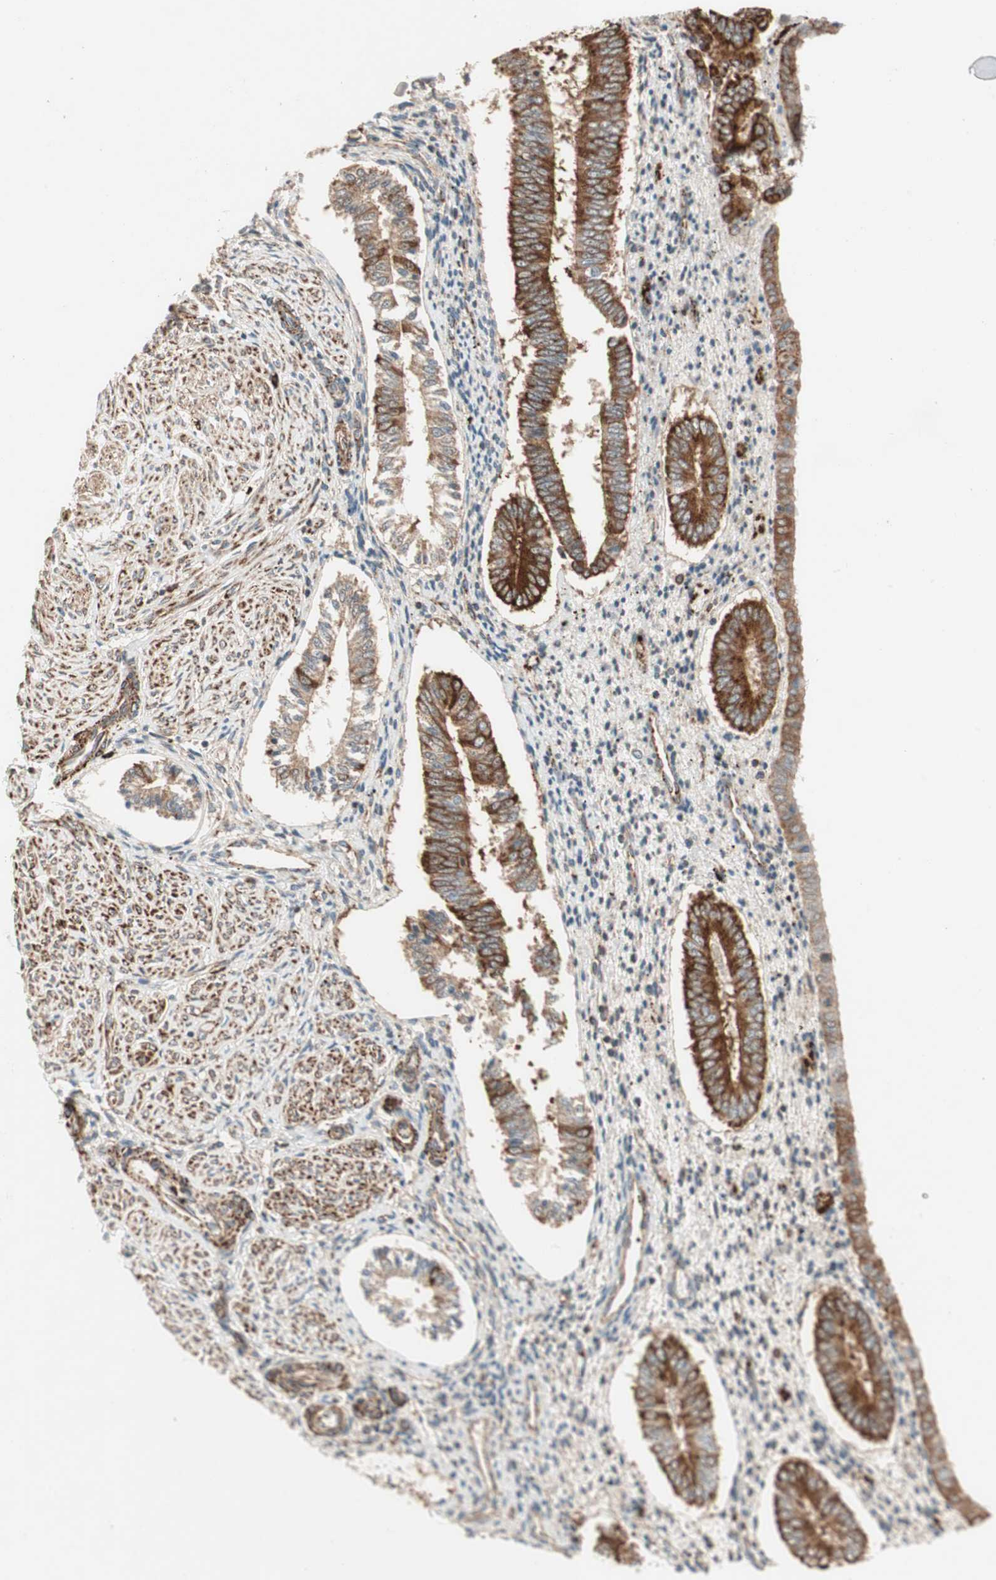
{"staining": {"intensity": "weak", "quantity": "25%-75%", "location": "cytoplasmic/membranous"}, "tissue": "endometrium", "cell_type": "Cells in endometrial stroma", "image_type": "normal", "snomed": [{"axis": "morphology", "description": "Normal tissue, NOS"}, {"axis": "topography", "description": "Endometrium"}], "caption": "Approximately 25%-75% of cells in endometrial stroma in normal endometrium display weak cytoplasmic/membranous protein positivity as visualized by brown immunohistochemical staining.", "gene": "AKAP1", "patient": {"sex": "female", "age": 42}}